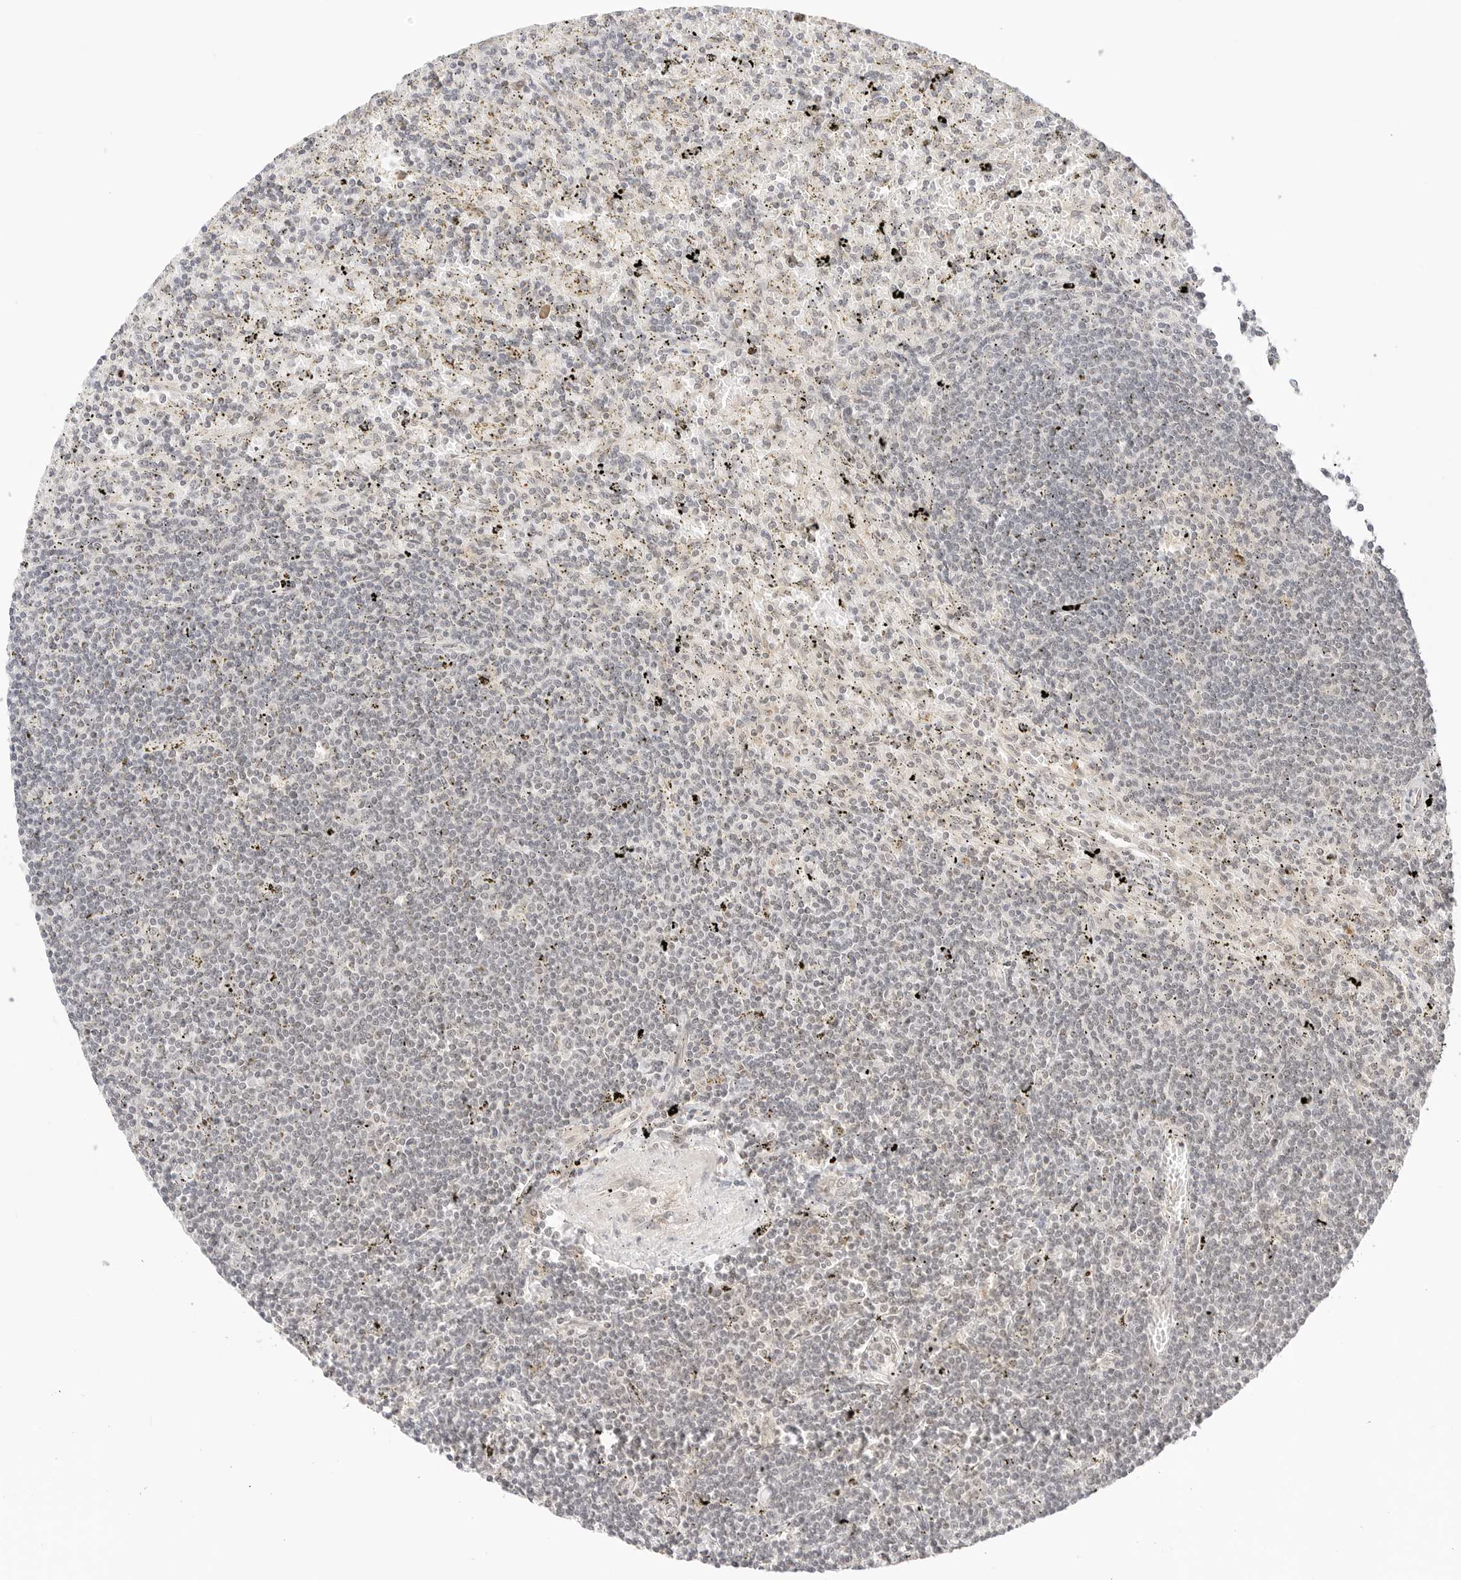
{"staining": {"intensity": "negative", "quantity": "none", "location": "none"}, "tissue": "lymphoma", "cell_type": "Tumor cells", "image_type": "cancer", "snomed": [{"axis": "morphology", "description": "Malignant lymphoma, non-Hodgkin's type, Low grade"}, {"axis": "topography", "description": "Spleen"}], "caption": "A micrograph of lymphoma stained for a protein reveals no brown staining in tumor cells.", "gene": "SEPTIN4", "patient": {"sex": "male", "age": 76}}